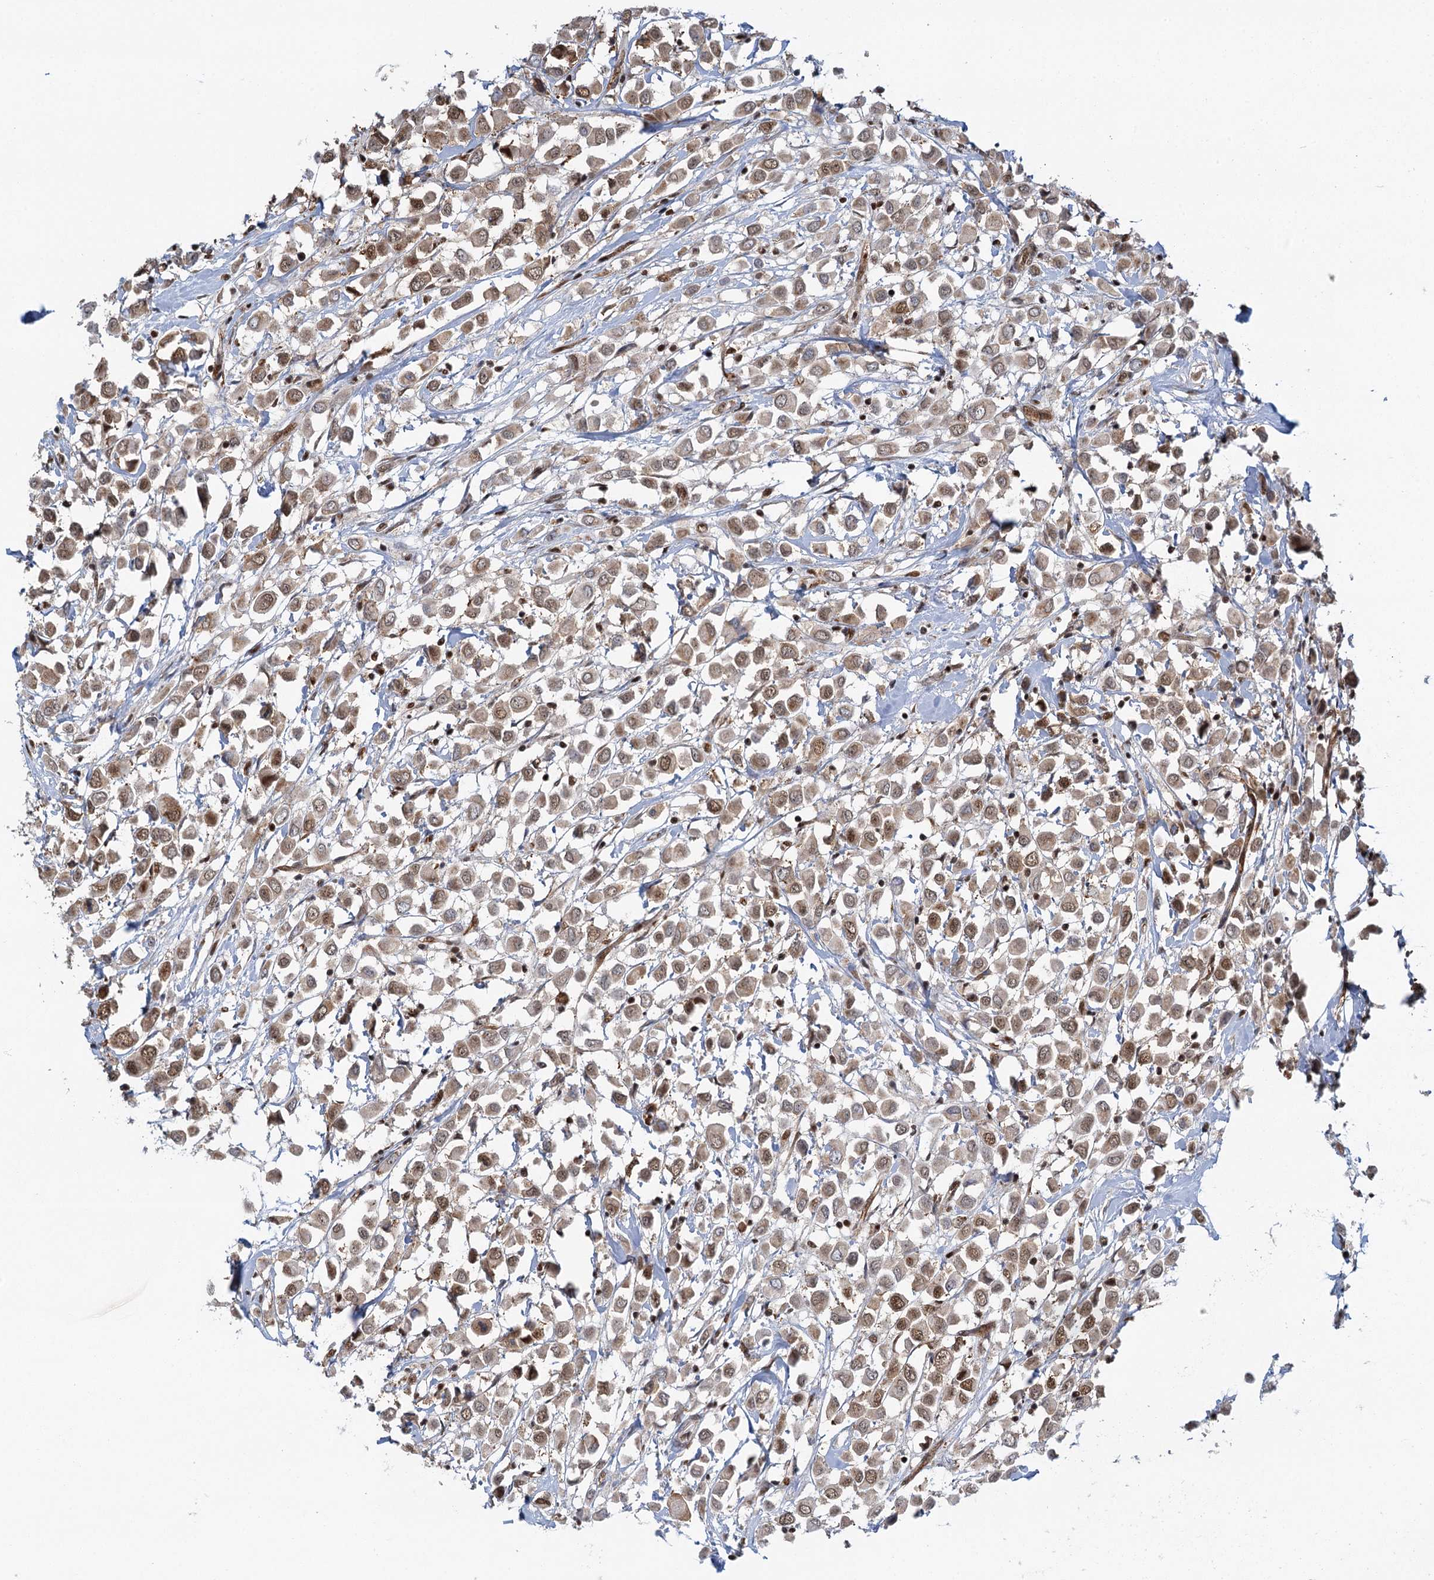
{"staining": {"intensity": "moderate", "quantity": ">75%", "location": "nuclear"}, "tissue": "breast cancer", "cell_type": "Tumor cells", "image_type": "cancer", "snomed": [{"axis": "morphology", "description": "Duct carcinoma"}, {"axis": "topography", "description": "Breast"}], "caption": "Immunohistochemistry (DAB (3,3'-diaminobenzidine)) staining of breast cancer reveals moderate nuclear protein expression in approximately >75% of tumor cells. Immunohistochemistry stains the protein in brown and the nuclei are stained blue.", "gene": "GPATCH11", "patient": {"sex": "female", "age": 61}}